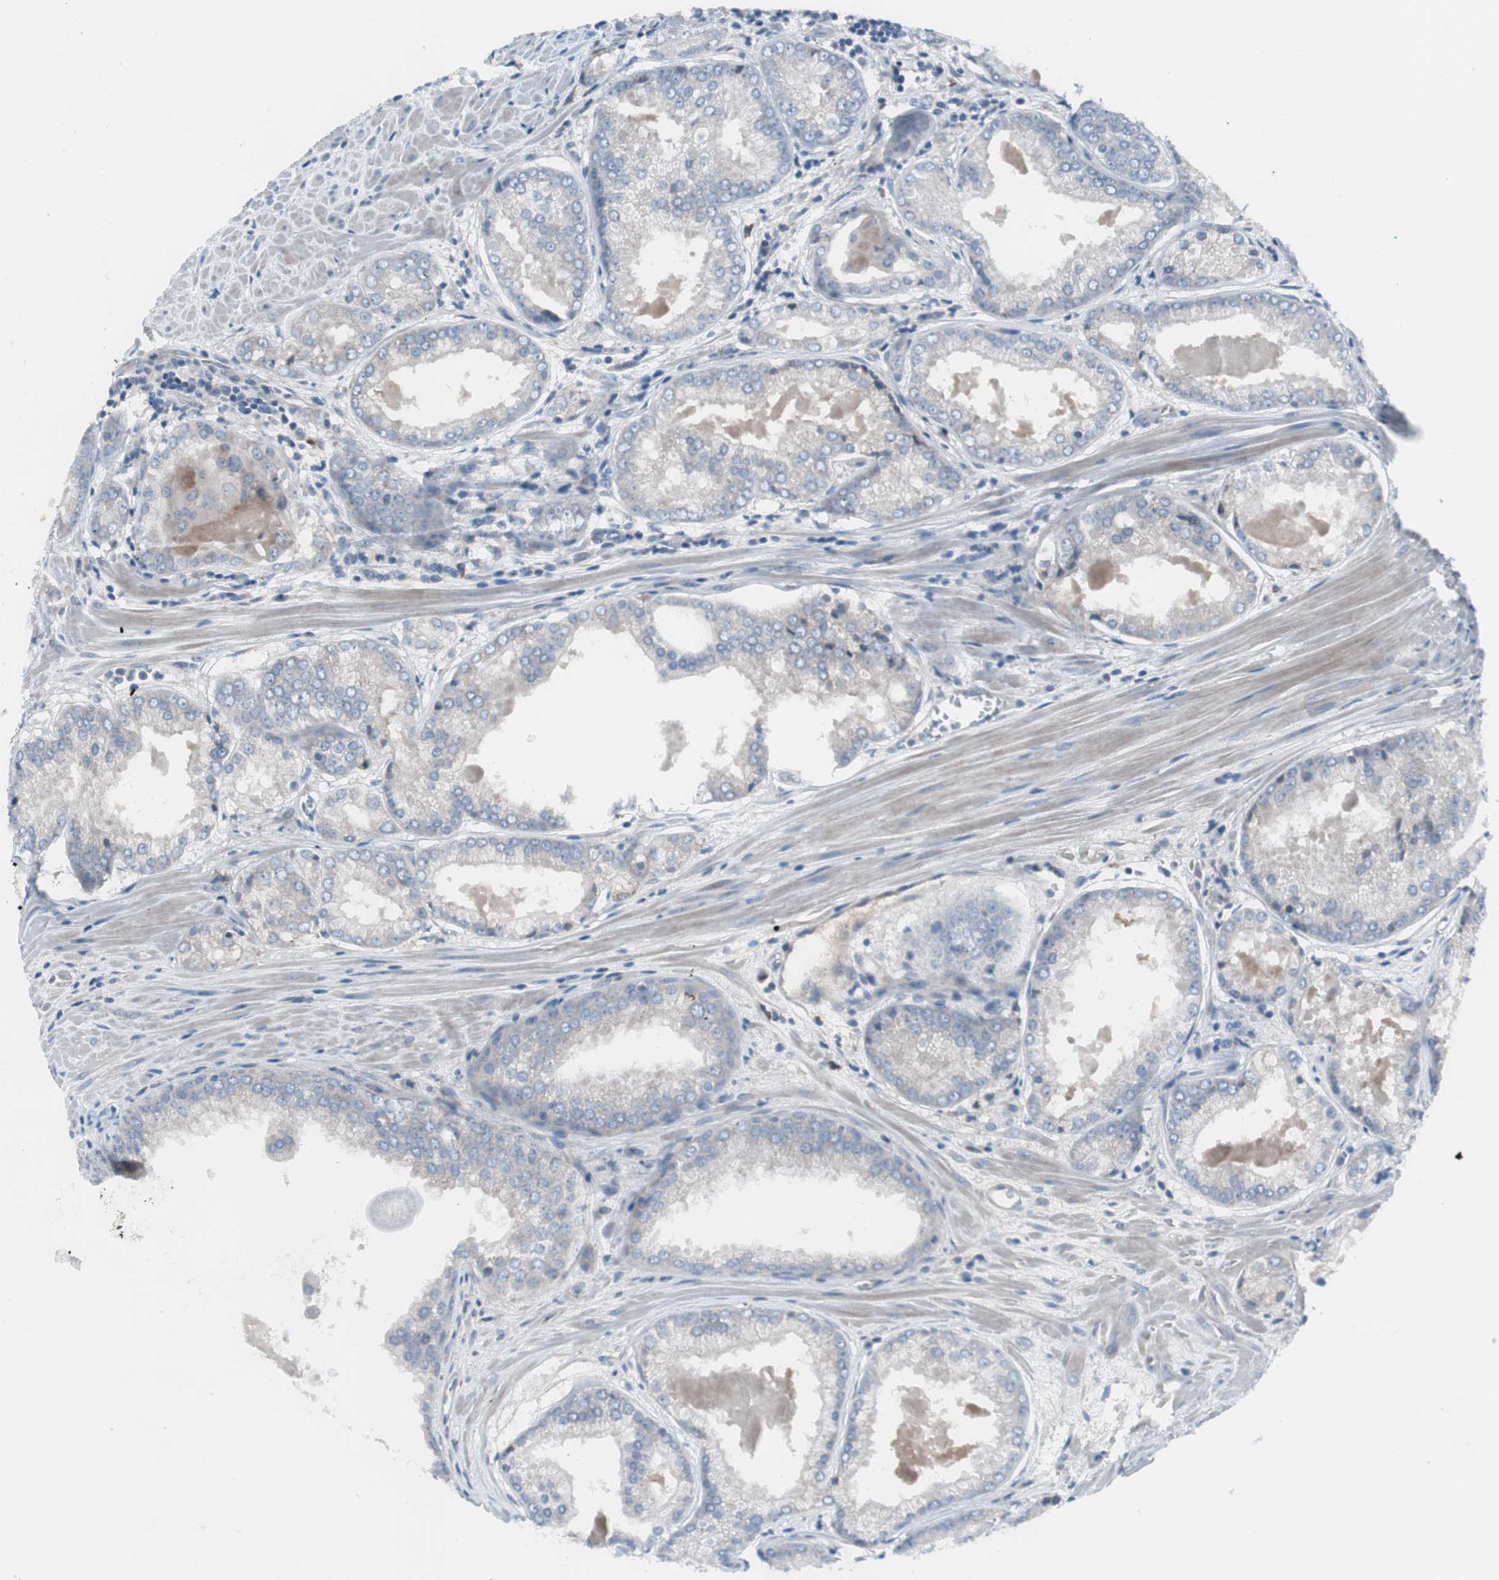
{"staining": {"intensity": "negative", "quantity": "none", "location": "none"}, "tissue": "prostate cancer", "cell_type": "Tumor cells", "image_type": "cancer", "snomed": [{"axis": "morphology", "description": "Adenocarcinoma, Low grade"}, {"axis": "topography", "description": "Prostate"}], "caption": "There is no significant positivity in tumor cells of low-grade adenocarcinoma (prostate).", "gene": "KANSL1", "patient": {"sex": "male", "age": 64}}